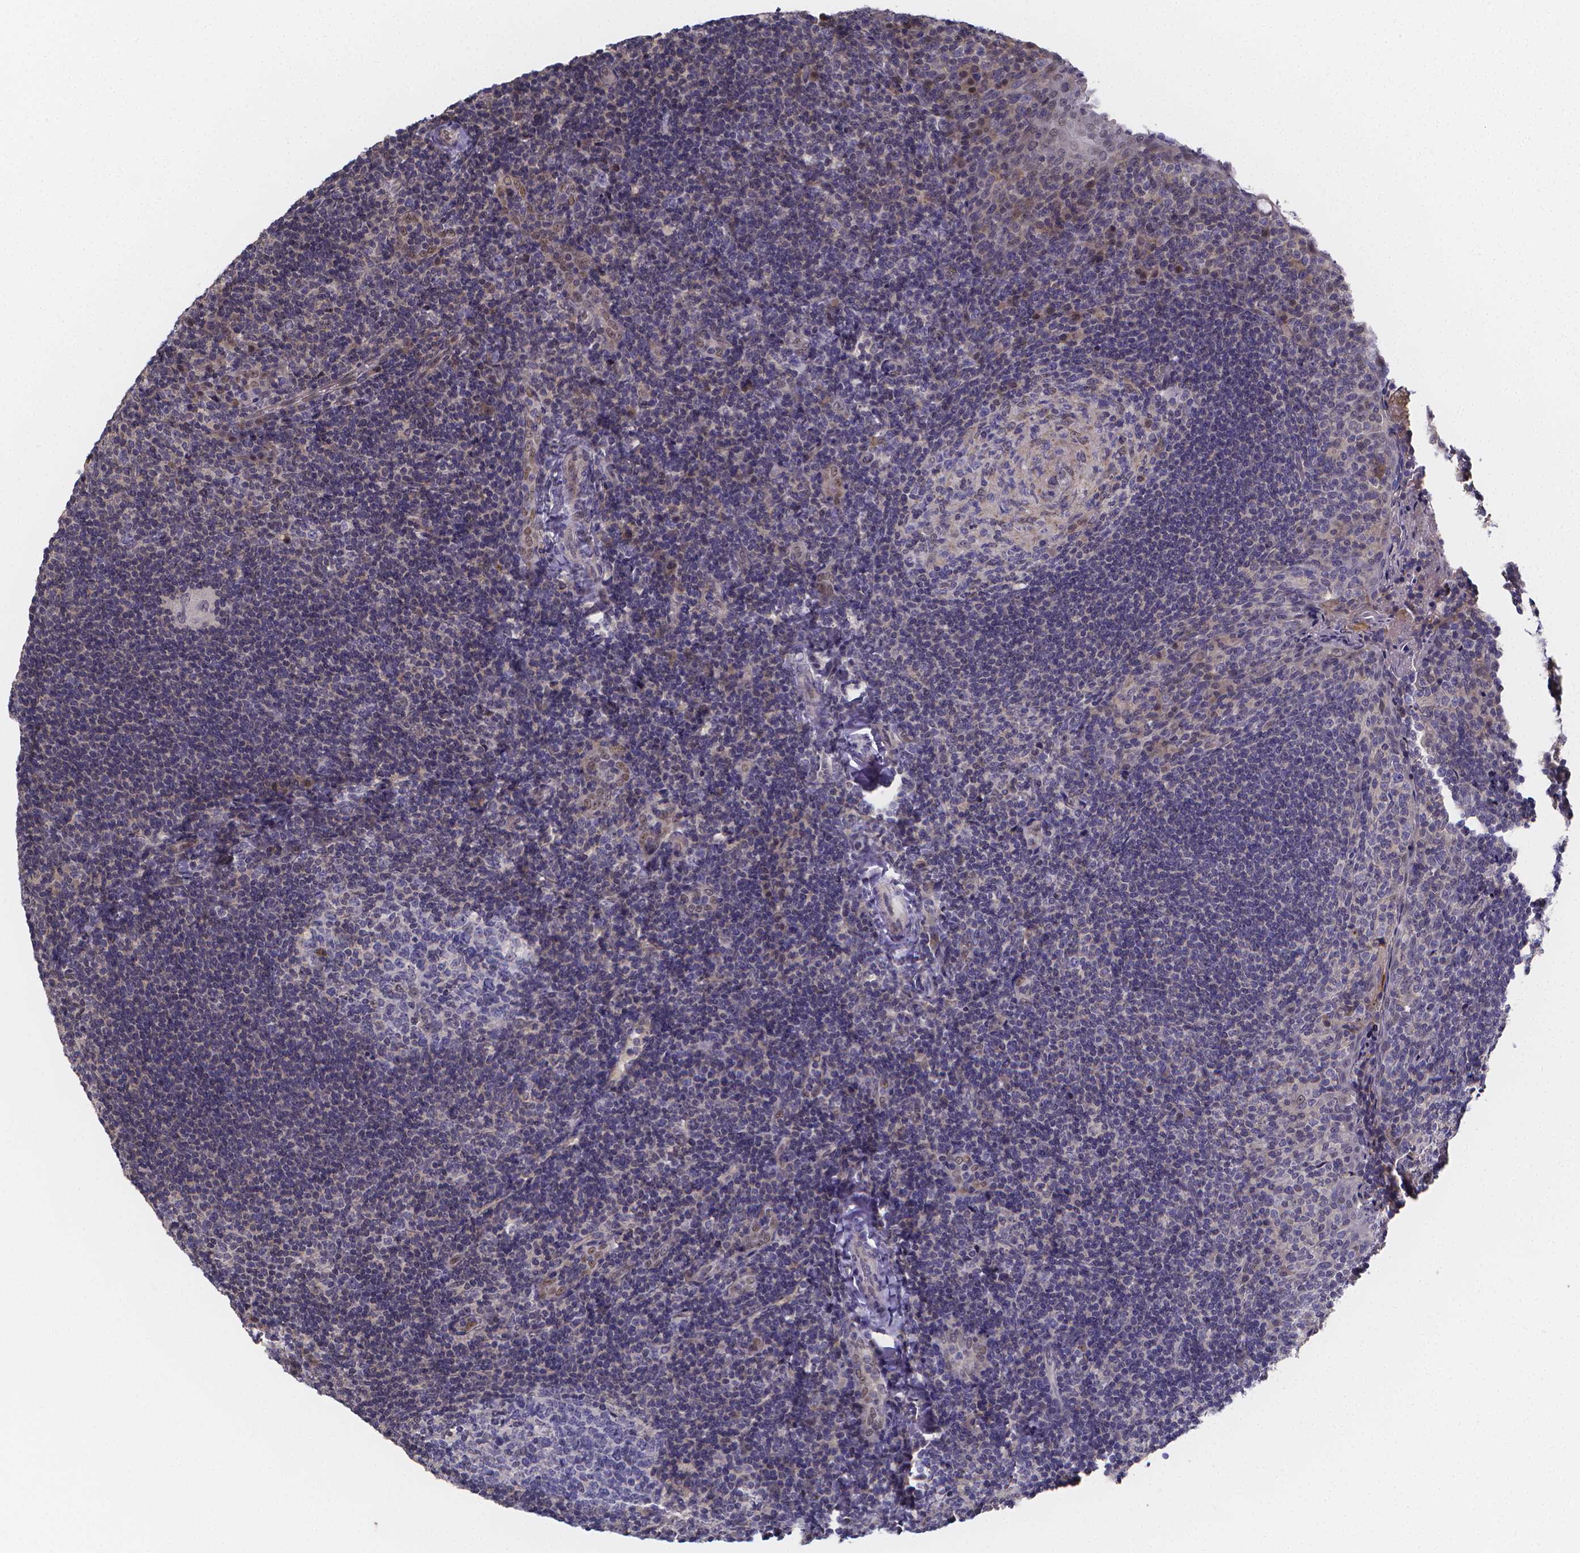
{"staining": {"intensity": "negative", "quantity": "none", "location": "none"}, "tissue": "tonsil", "cell_type": "Germinal center cells", "image_type": "normal", "snomed": [{"axis": "morphology", "description": "Normal tissue, NOS"}, {"axis": "topography", "description": "Tonsil"}], "caption": "DAB (3,3'-diaminobenzidine) immunohistochemical staining of benign tonsil shows no significant positivity in germinal center cells.", "gene": "PAH", "patient": {"sex": "female", "age": 10}}